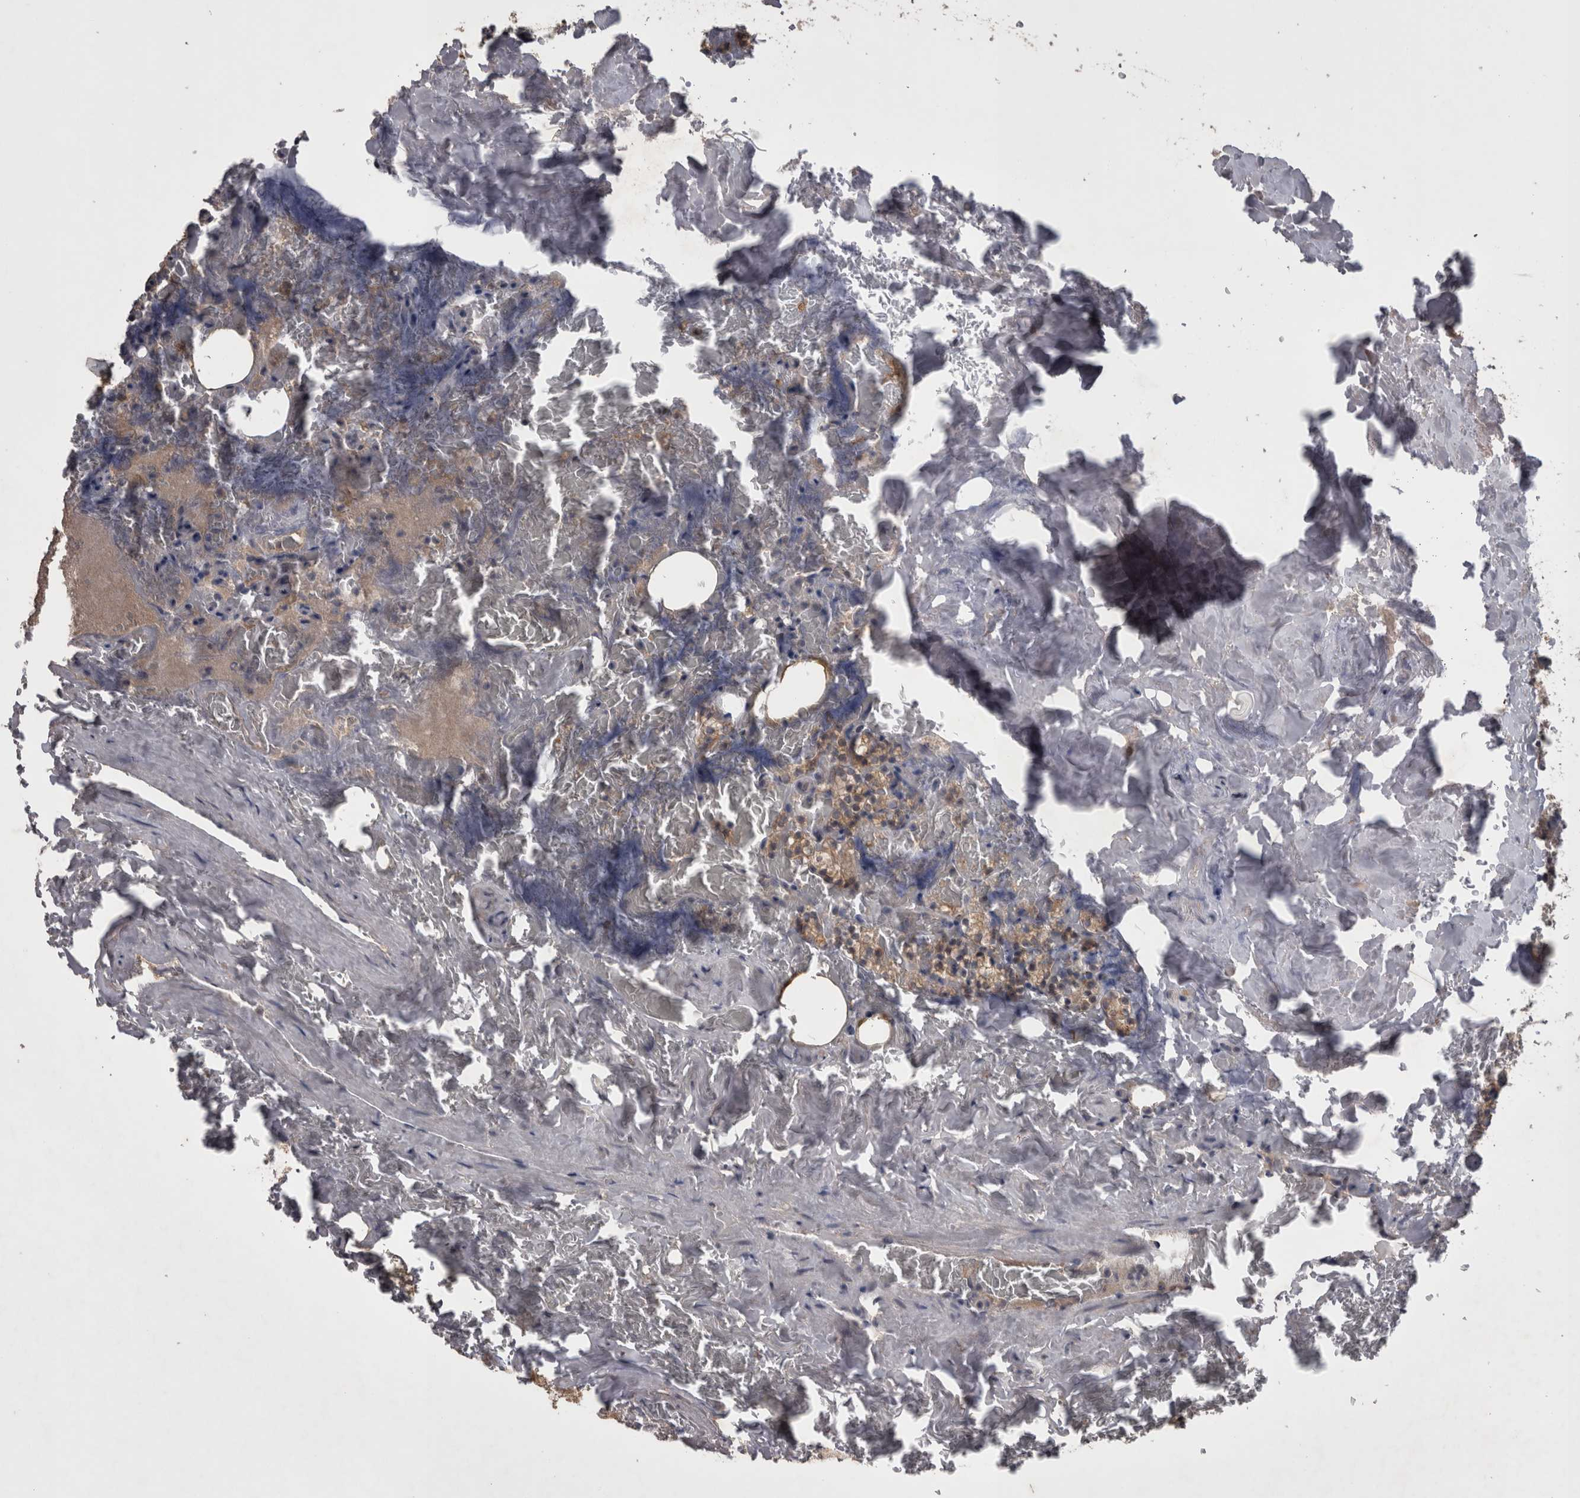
{"staining": {"intensity": "moderate", "quantity": "25%-75%", "location": "cytoplasmic/membranous"}, "tissue": "parathyroid gland", "cell_type": "Glandular cells", "image_type": "normal", "snomed": [{"axis": "morphology", "description": "Normal tissue, NOS"}, {"axis": "topography", "description": "Parathyroid gland"}], "caption": "Immunohistochemical staining of benign human parathyroid gland displays moderate cytoplasmic/membranous protein expression in approximately 25%-75% of glandular cells. (DAB (3,3'-diaminobenzidine) IHC, brown staining for protein, blue staining for nuclei).", "gene": "ZNF114", "patient": {"sex": "female", "age": 78}}